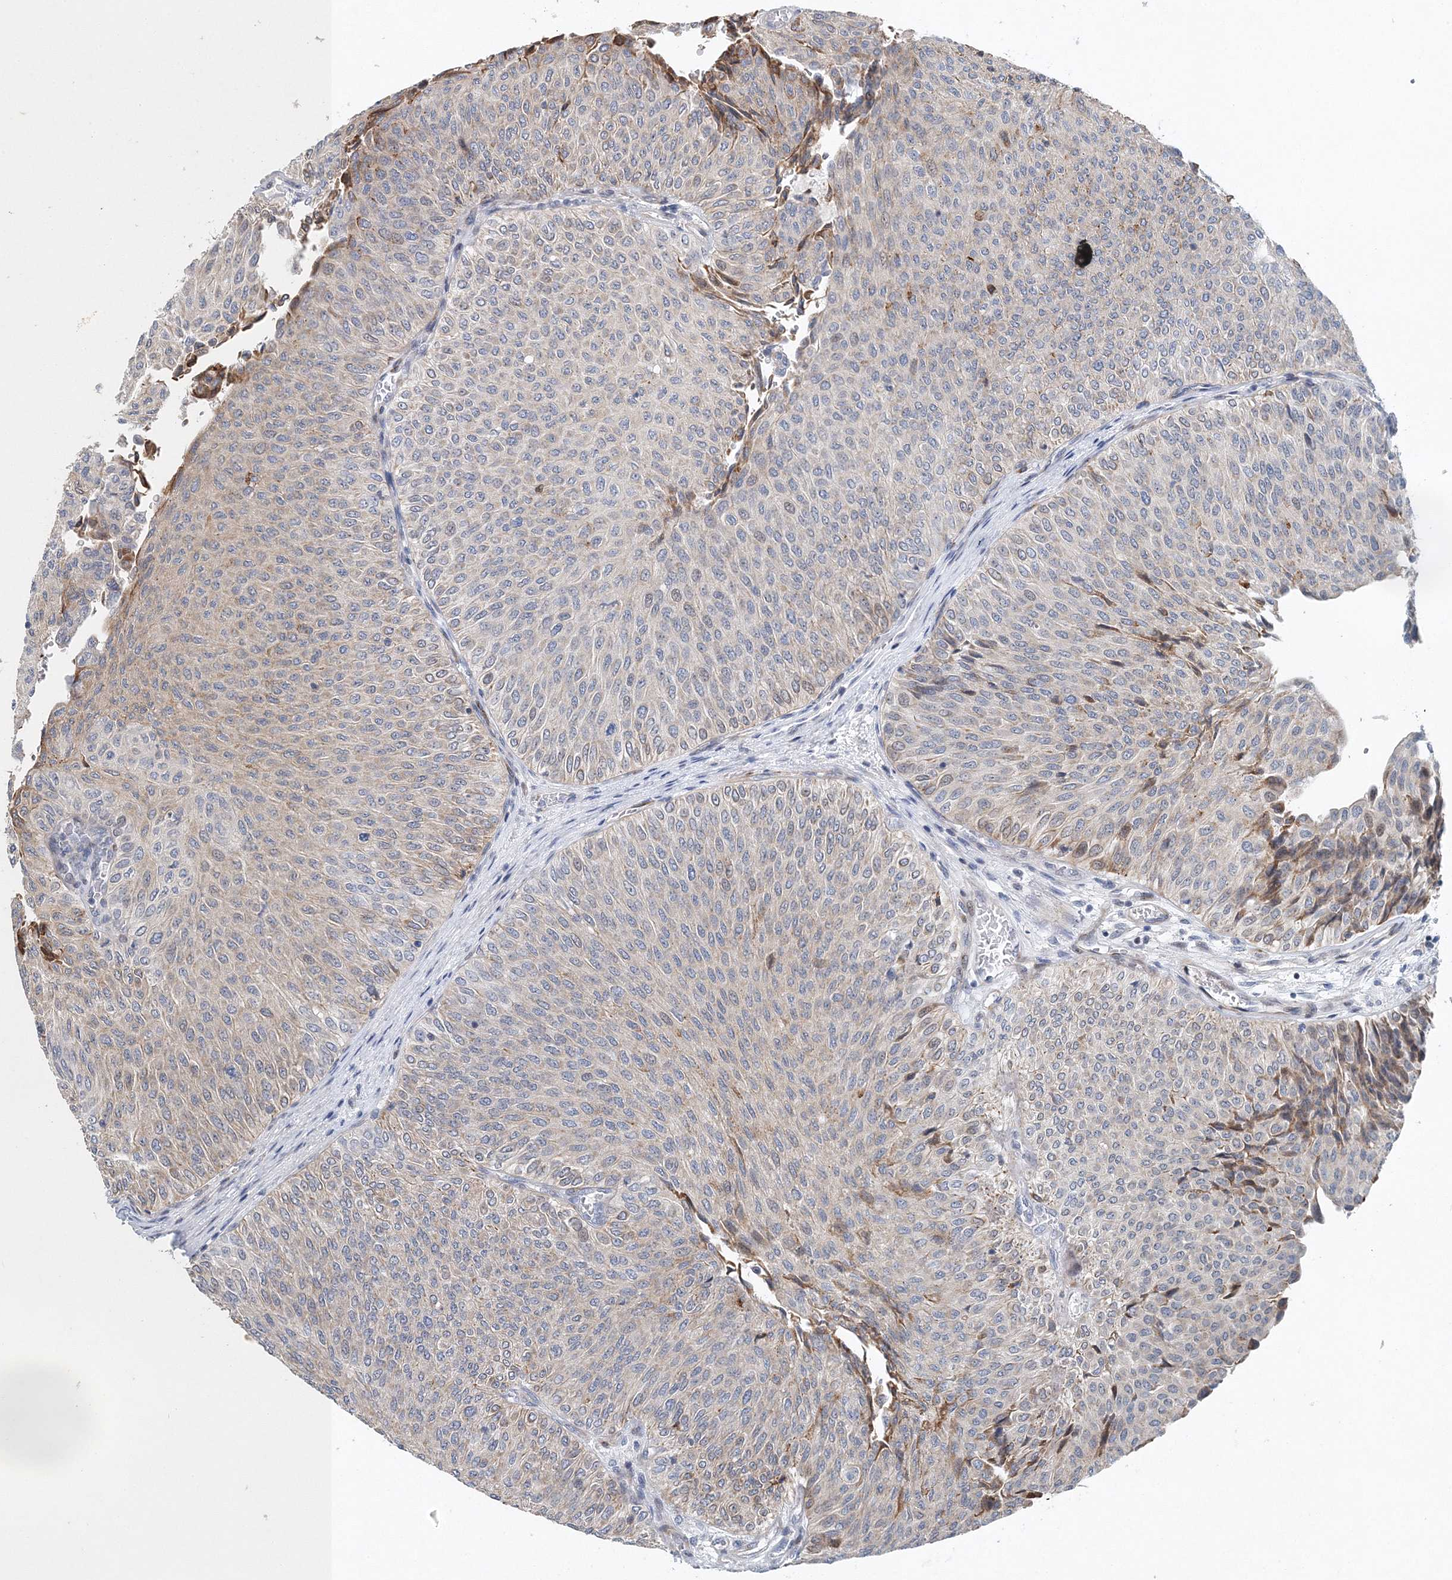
{"staining": {"intensity": "weak", "quantity": "<25%", "location": "cytoplasmic/membranous"}, "tissue": "urothelial cancer", "cell_type": "Tumor cells", "image_type": "cancer", "snomed": [{"axis": "morphology", "description": "Urothelial carcinoma, Low grade"}, {"axis": "topography", "description": "Urinary bladder"}], "caption": "A histopathology image of urothelial cancer stained for a protein reveals no brown staining in tumor cells.", "gene": "UIMC1", "patient": {"sex": "male", "age": 78}}